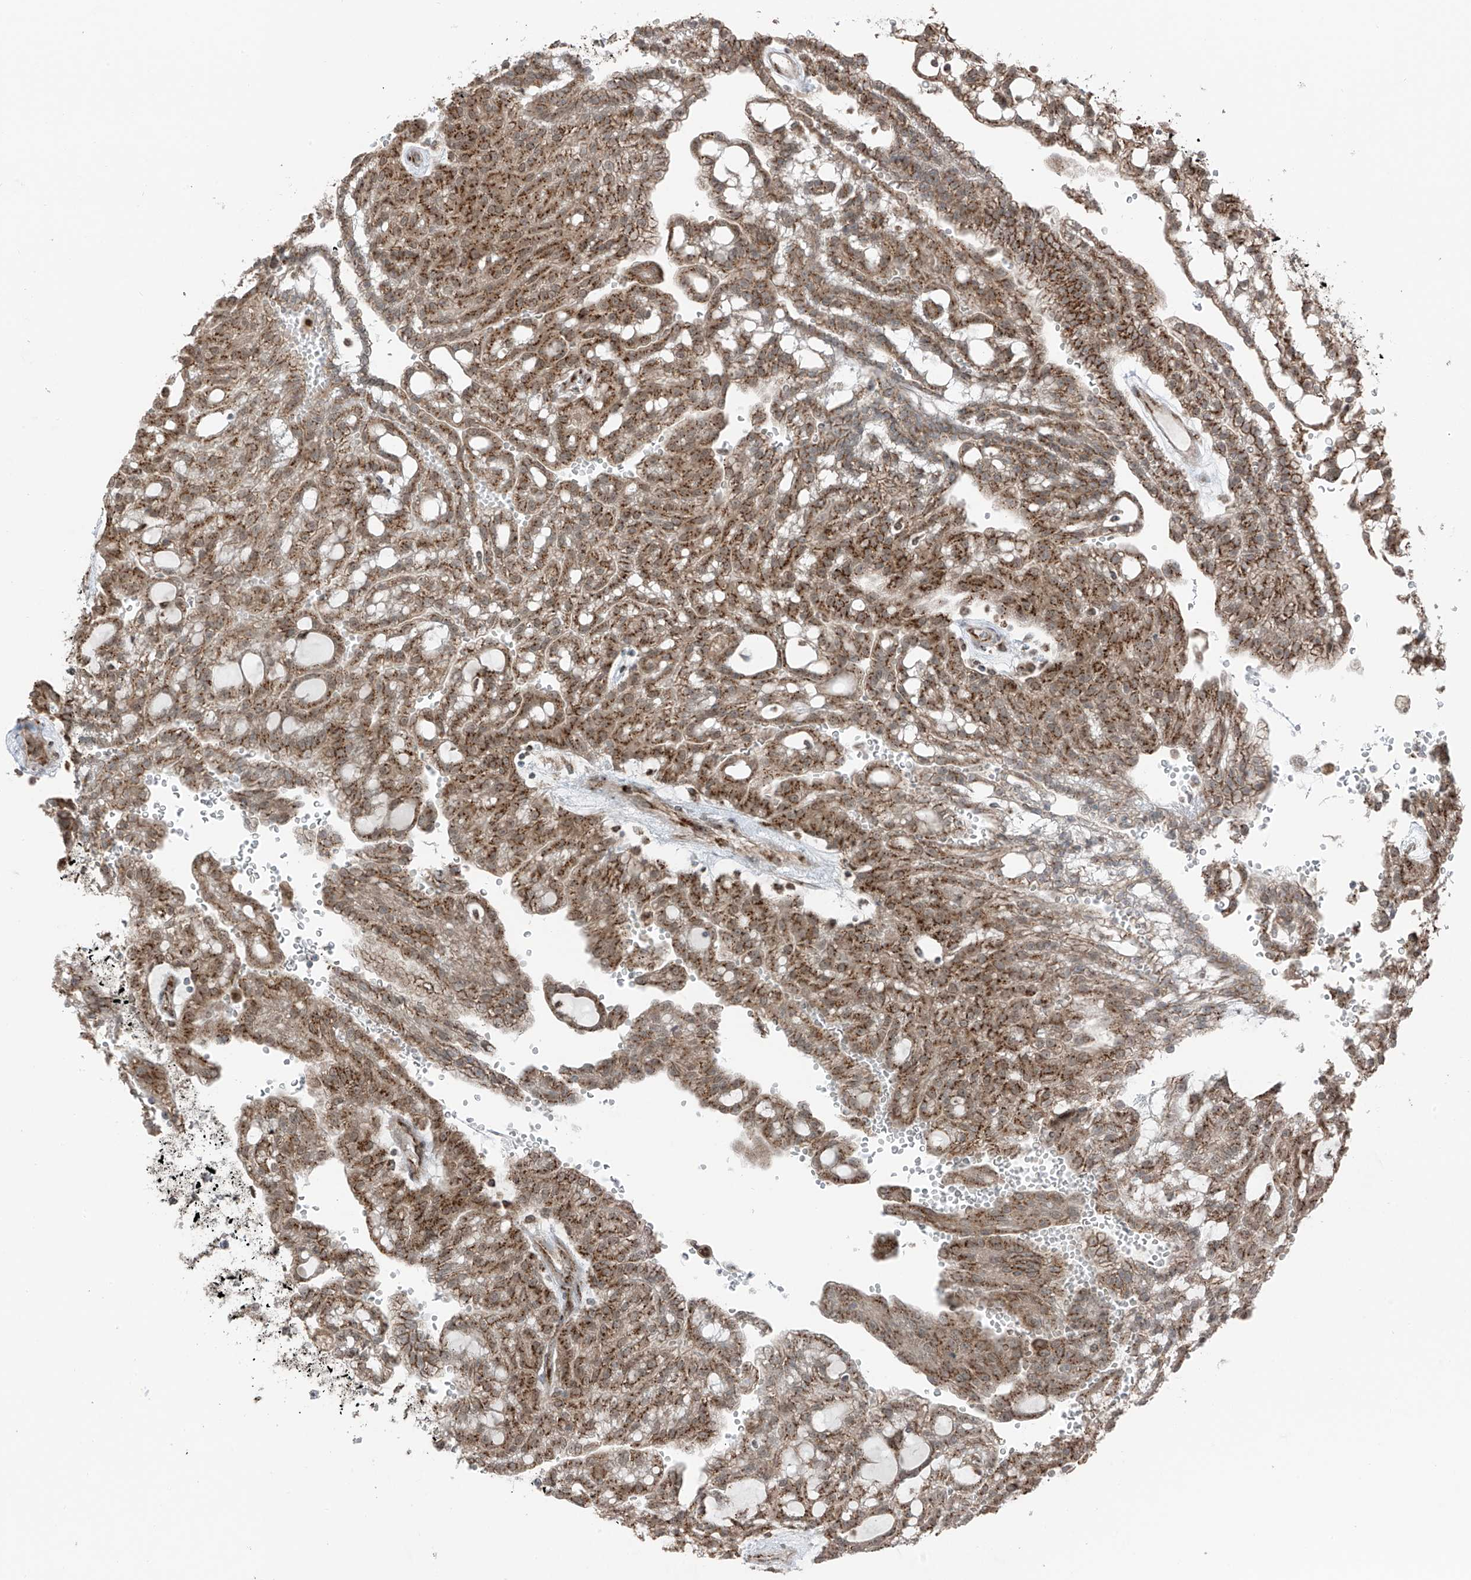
{"staining": {"intensity": "moderate", "quantity": ">75%", "location": "cytoplasmic/membranous"}, "tissue": "renal cancer", "cell_type": "Tumor cells", "image_type": "cancer", "snomed": [{"axis": "morphology", "description": "Adenocarcinoma, NOS"}, {"axis": "topography", "description": "Kidney"}], "caption": "IHC histopathology image of neoplastic tissue: human renal cancer (adenocarcinoma) stained using IHC displays medium levels of moderate protein expression localized specifically in the cytoplasmic/membranous of tumor cells, appearing as a cytoplasmic/membranous brown color.", "gene": "ERLEC1", "patient": {"sex": "male", "age": 63}}